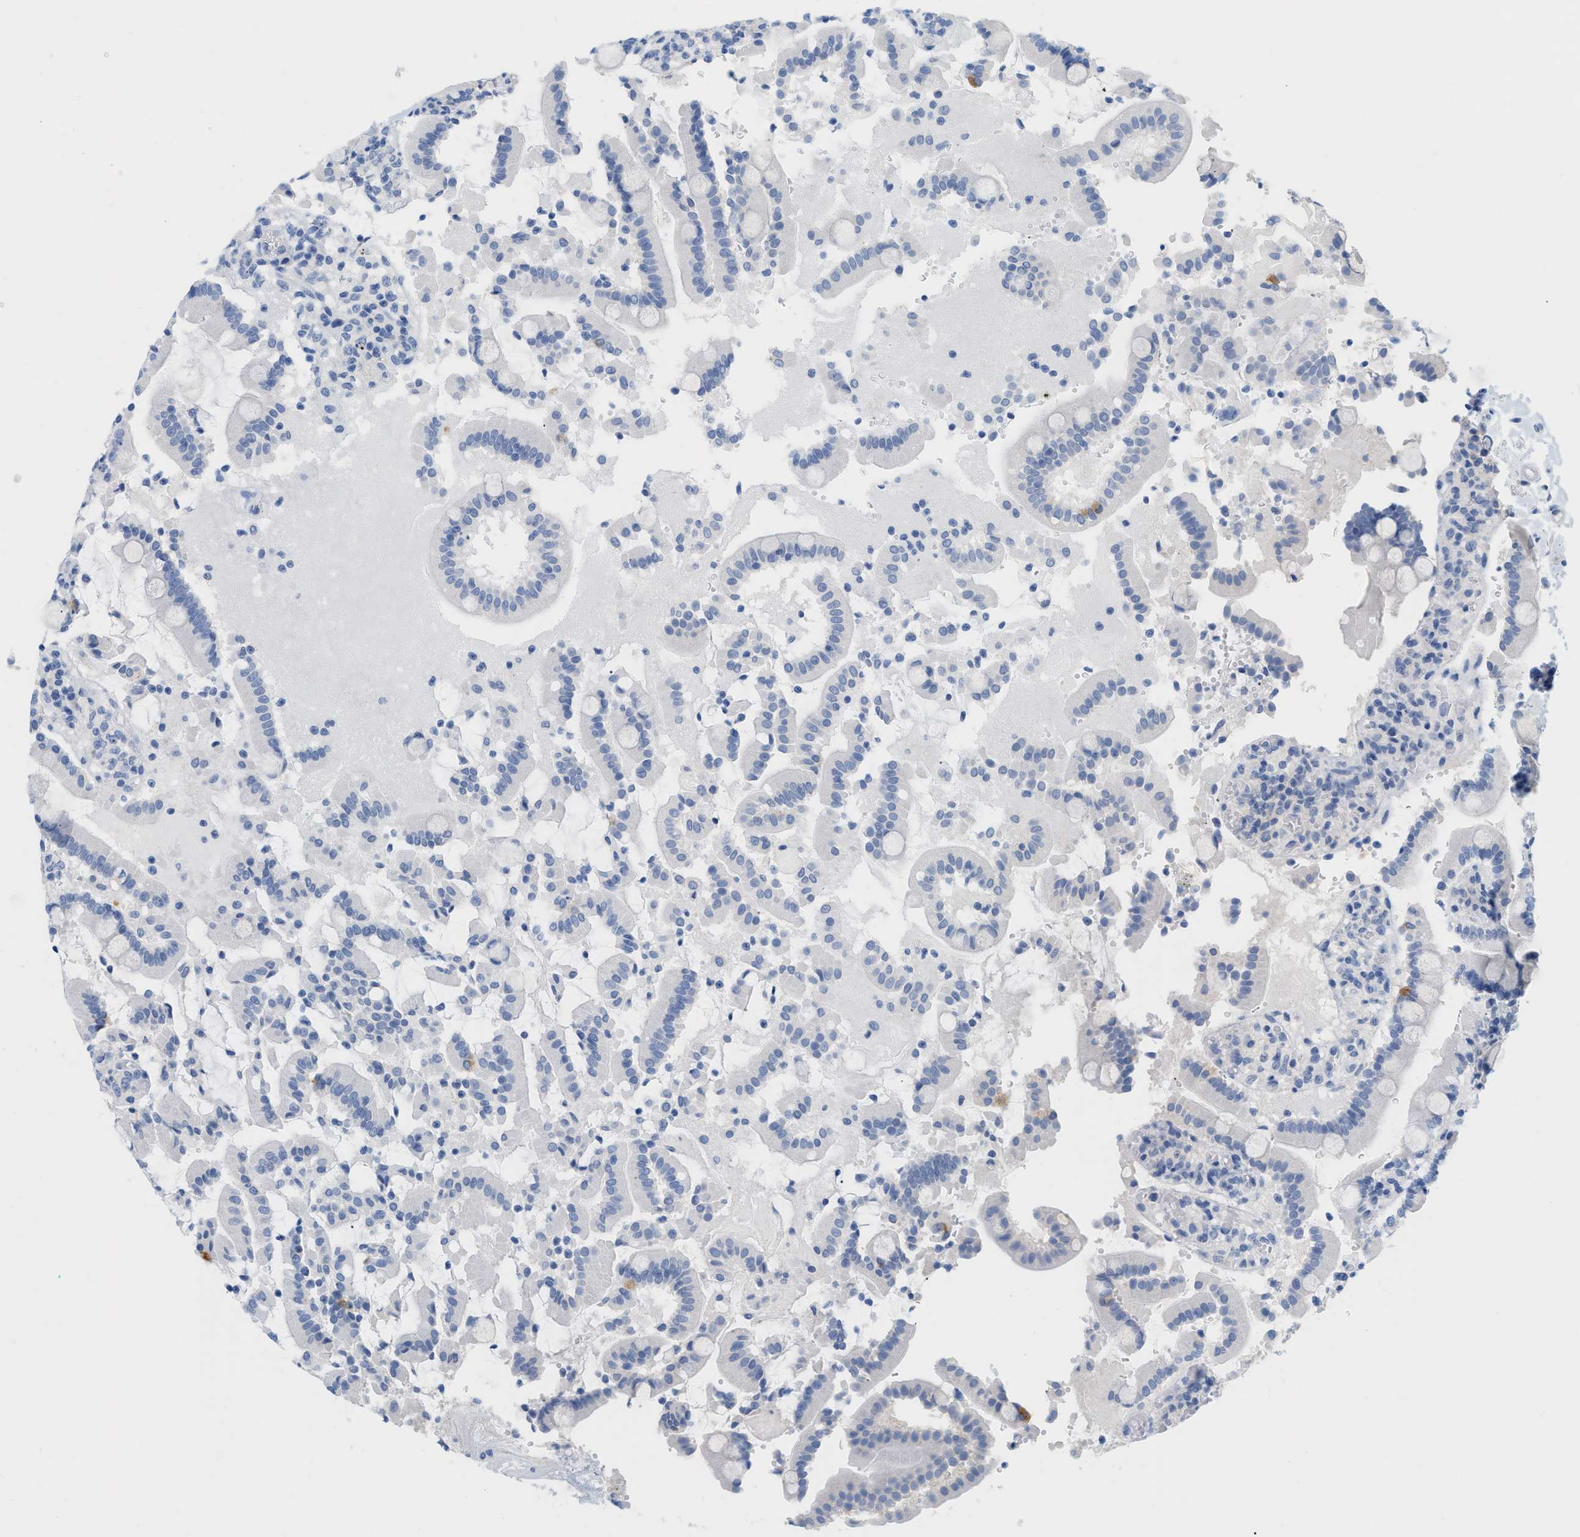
{"staining": {"intensity": "negative", "quantity": "none", "location": "none"}, "tissue": "duodenum", "cell_type": "Glandular cells", "image_type": "normal", "snomed": [{"axis": "morphology", "description": "Normal tissue, NOS"}, {"axis": "topography", "description": "Small intestine, NOS"}], "caption": "Immunohistochemistry of benign duodenum shows no positivity in glandular cells. (DAB (3,3'-diaminobenzidine) immunohistochemistry (IHC), high magnification).", "gene": "PAPPA", "patient": {"sex": "female", "age": 71}}